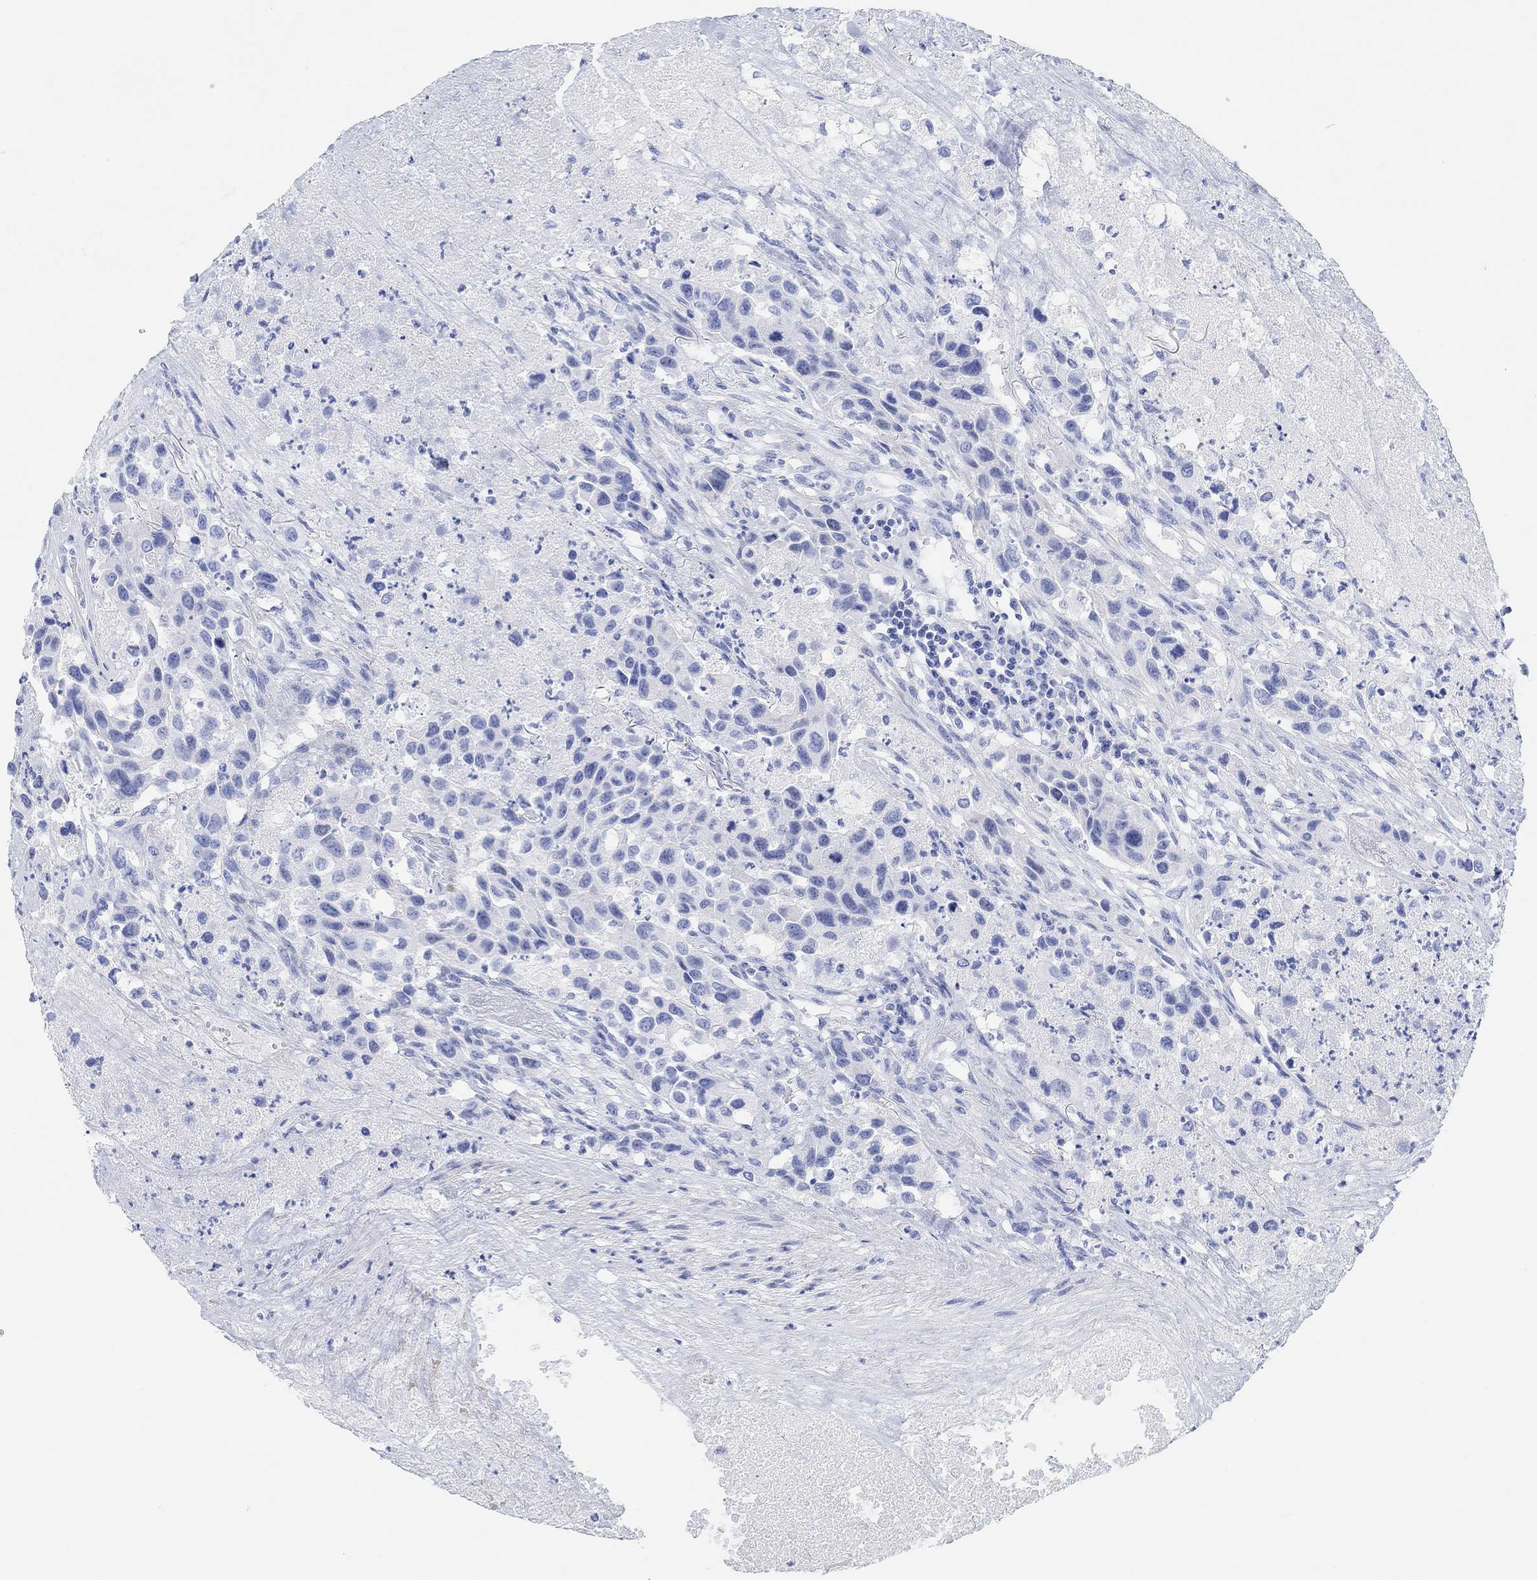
{"staining": {"intensity": "negative", "quantity": "none", "location": "none"}, "tissue": "urothelial cancer", "cell_type": "Tumor cells", "image_type": "cancer", "snomed": [{"axis": "morphology", "description": "Urothelial carcinoma, High grade"}, {"axis": "topography", "description": "Urinary bladder"}], "caption": "Tumor cells are negative for protein expression in human urothelial cancer. The staining was performed using DAB (3,3'-diaminobenzidine) to visualize the protein expression in brown, while the nuclei were stained in blue with hematoxylin (Magnification: 20x).", "gene": "ANKRD33", "patient": {"sex": "female", "age": 73}}